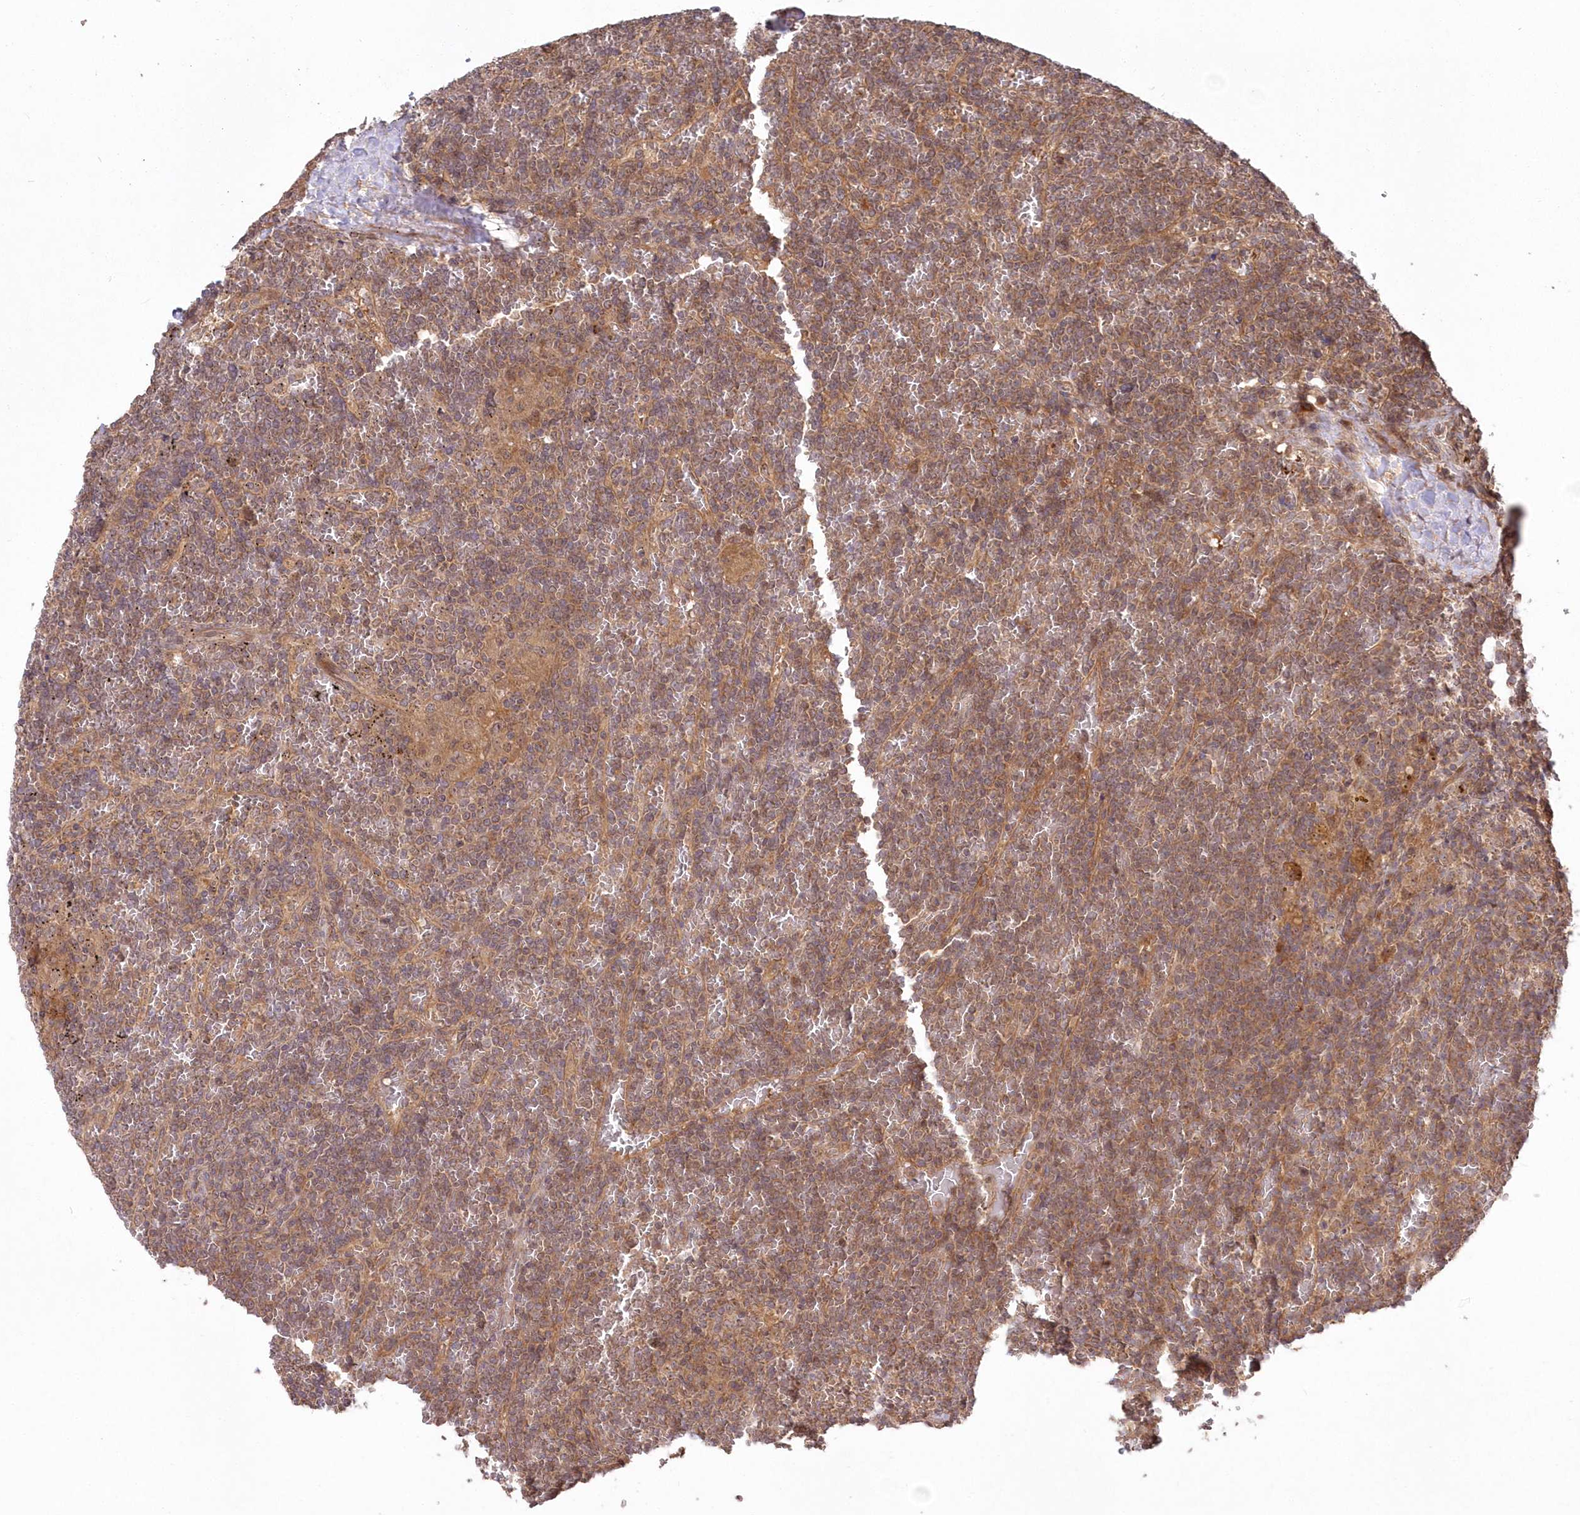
{"staining": {"intensity": "weak", "quantity": "25%-75%", "location": "cytoplasmic/membranous"}, "tissue": "lymphoma", "cell_type": "Tumor cells", "image_type": "cancer", "snomed": [{"axis": "morphology", "description": "Malignant lymphoma, non-Hodgkin's type, Low grade"}, {"axis": "topography", "description": "Spleen"}], "caption": "An image of low-grade malignant lymphoma, non-Hodgkin's type stained for a protein exhibits weak cytoplasmic/membranous brown staining in tumor cells.", "gene": "TBCA", "patient": {"sex": "female", "age": 19}}